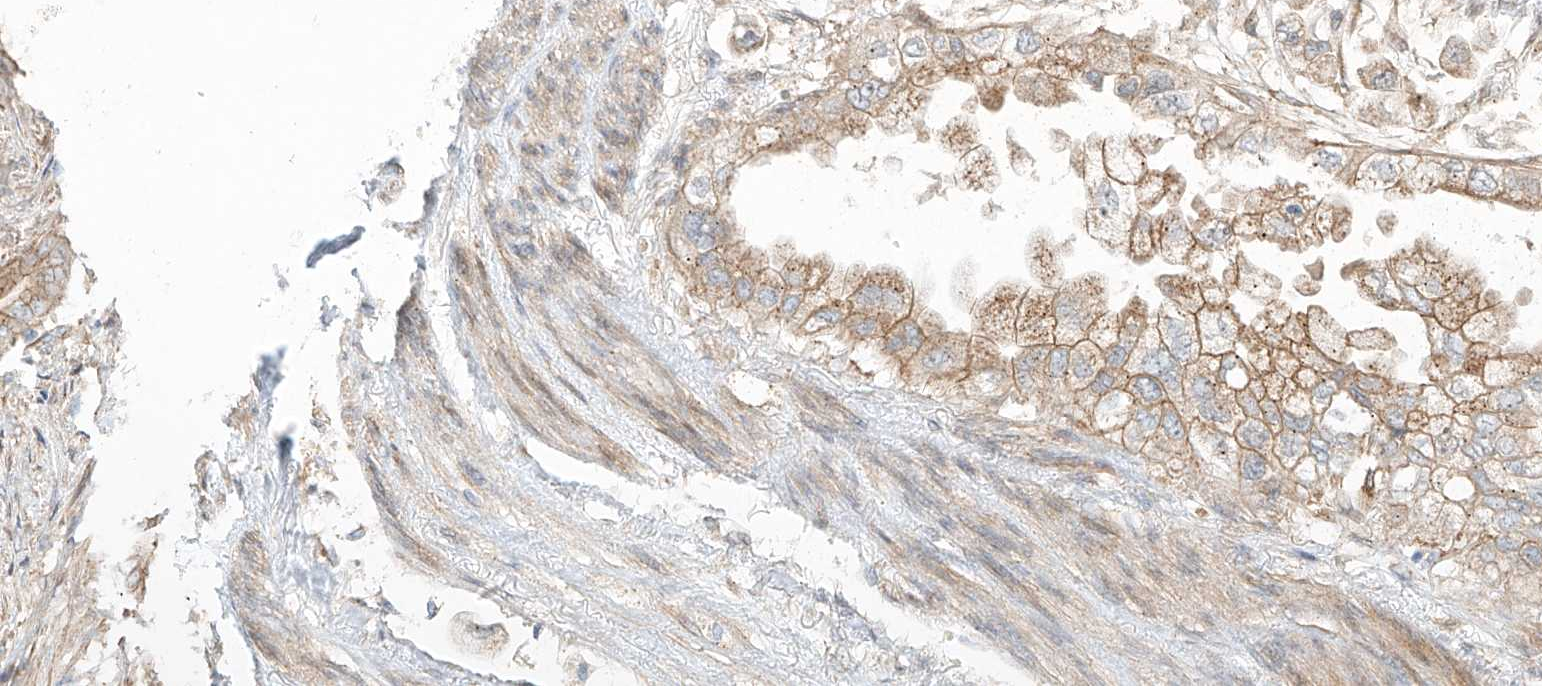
{"staining": {"intensity": "moderate", "quantity": ">75%", "location": "cytoplasmic/membranous"}, "tissue": "stomach cancer", "cell_type": "Tumor cells", "image_type": "cancer", "snomed": [{"axis": "morphology", "description": "Adenocarcinoma, NOS"}, {"axis": "topography", "description": "Stomach"}], "caption": "Protein staining of adenocarcinoma (stomach) tissue reveals moderate cytoplasmic/membranous expression in about >75% of tumor cells. The protein of interest is shown in brown color, while the nuclei are stained blue.", "gene": "ZNF287", "patient": {"sex": "male", "age": 62}}